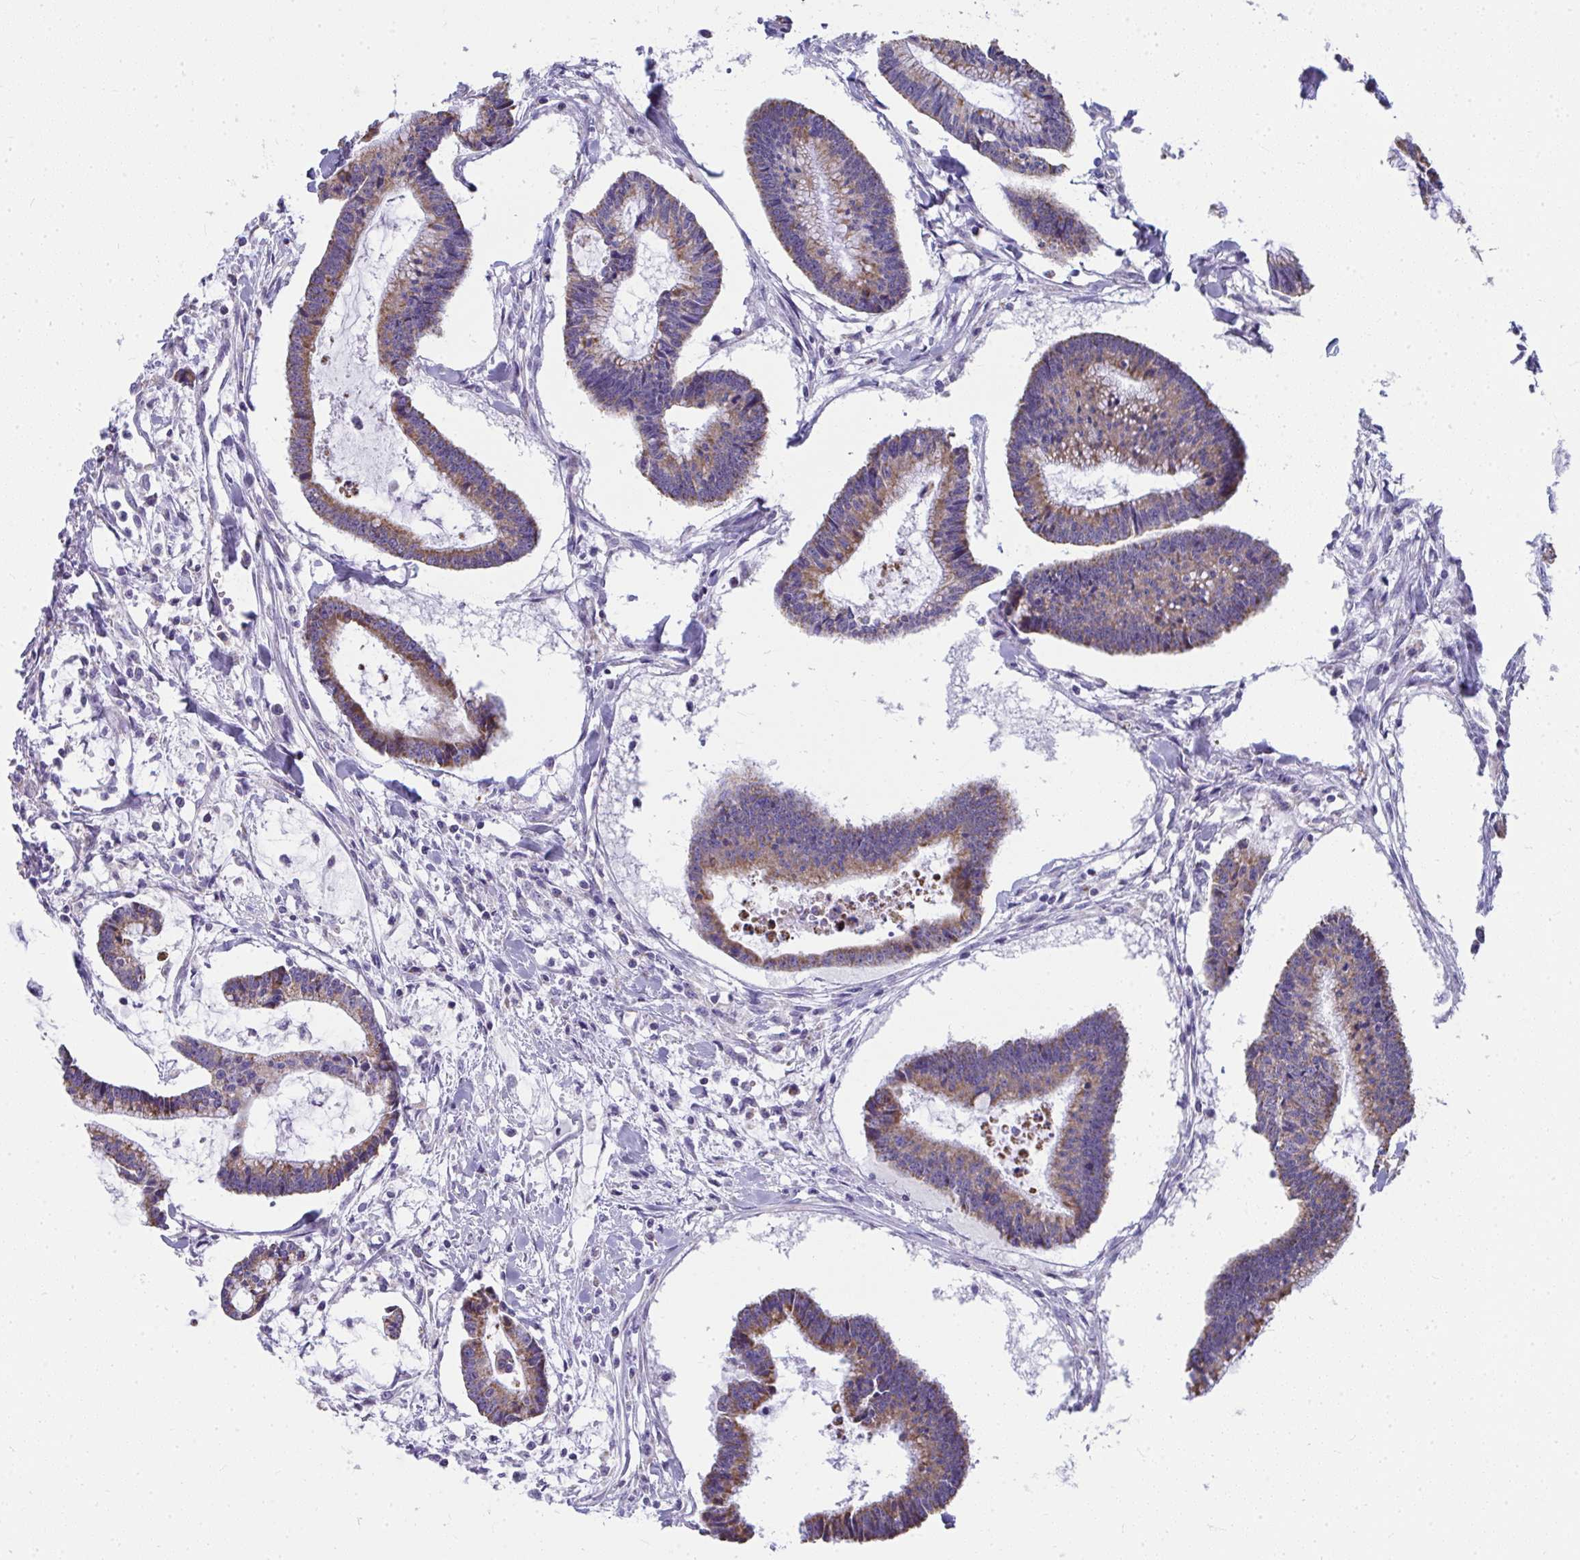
{"staining": {"intensity": "moderate", "quantity": ">75%", "location": "cytoplasmic/membranous"}, "tissue": "colorectal cancer", "cell_type": "Tumor cells", "image_type": "cancer", "snomed": [{"axis": "morphology", "description": "Adenocarcinoma, NOS"}, {"axis": "topography", "description": "Colon"}], "caption": "A micrograph of human colorectal cancer (adenocarcinoma) stained for a protein shows moderate cytoplasmic/membranous brown staining in tumor cells.", "gene": "SLC6A1", "patient": {"sex": "female", "age": 78}}